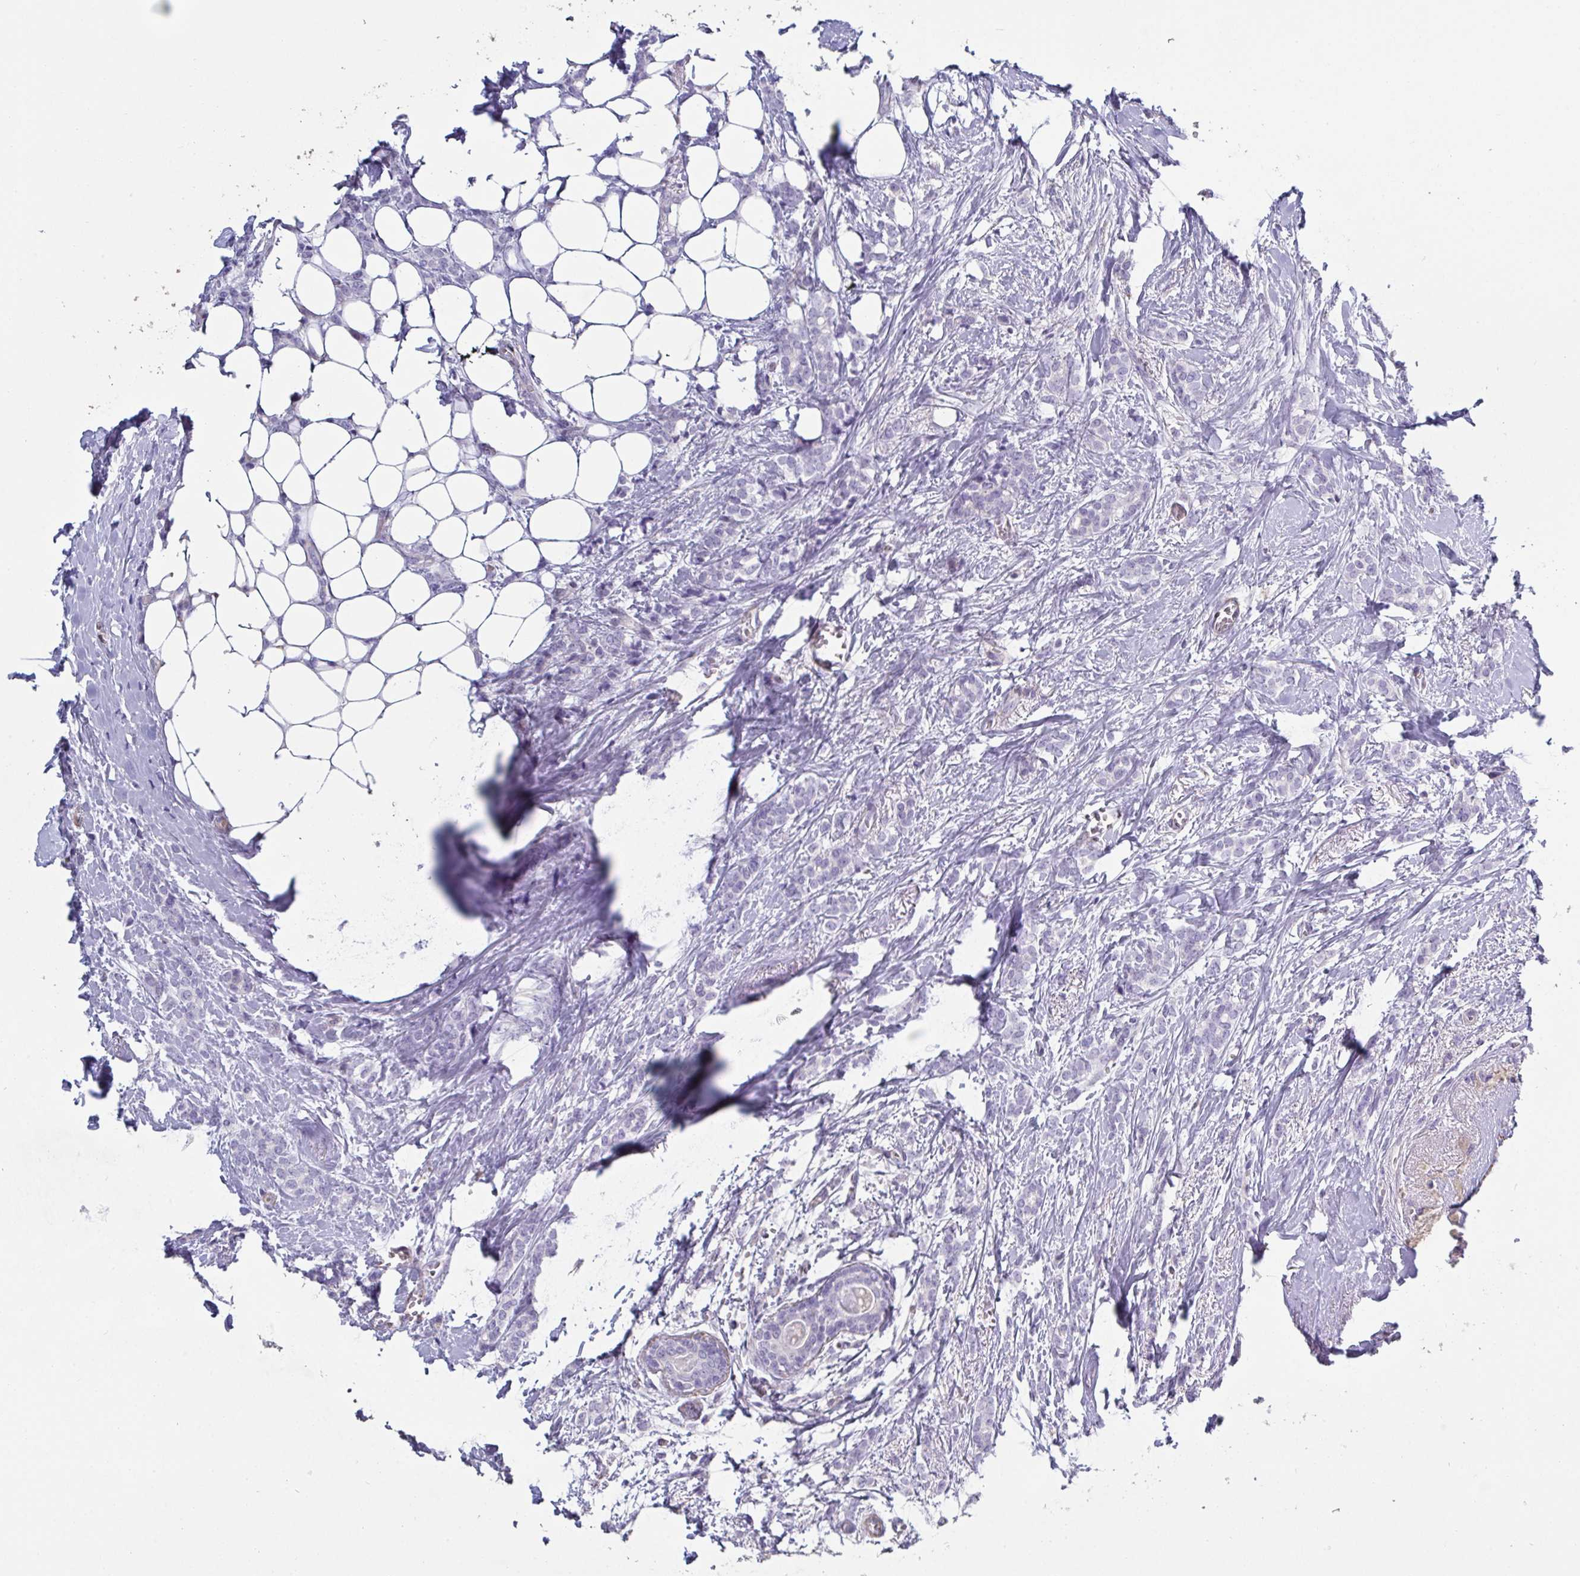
{"staining": {"intensity": "negative", "quantity": "none", "location": "none"}, "tissue": "breast cancer", "cell_type": "Tumor cells", "image_type": "cancer", "snomed": [{"axis": "morphology", "description": "Normal tissue, NOS"}, {"axis": "morphology", "description": "Duct carcinoma"}, {"axis": "topography", "description": "Breast"}], "caption": "Image shows no protein expression in tumor cells of breast cancer tissue. Brightfield microscopy of immunohistochemistry (IHC) stained with DAB (3,3'-diaminobenzidine) (brown) and hematoxylin (blue), captured at high magnification.", "gene": "OR5P3", "patient": {"sex": "female", "age": 77}}